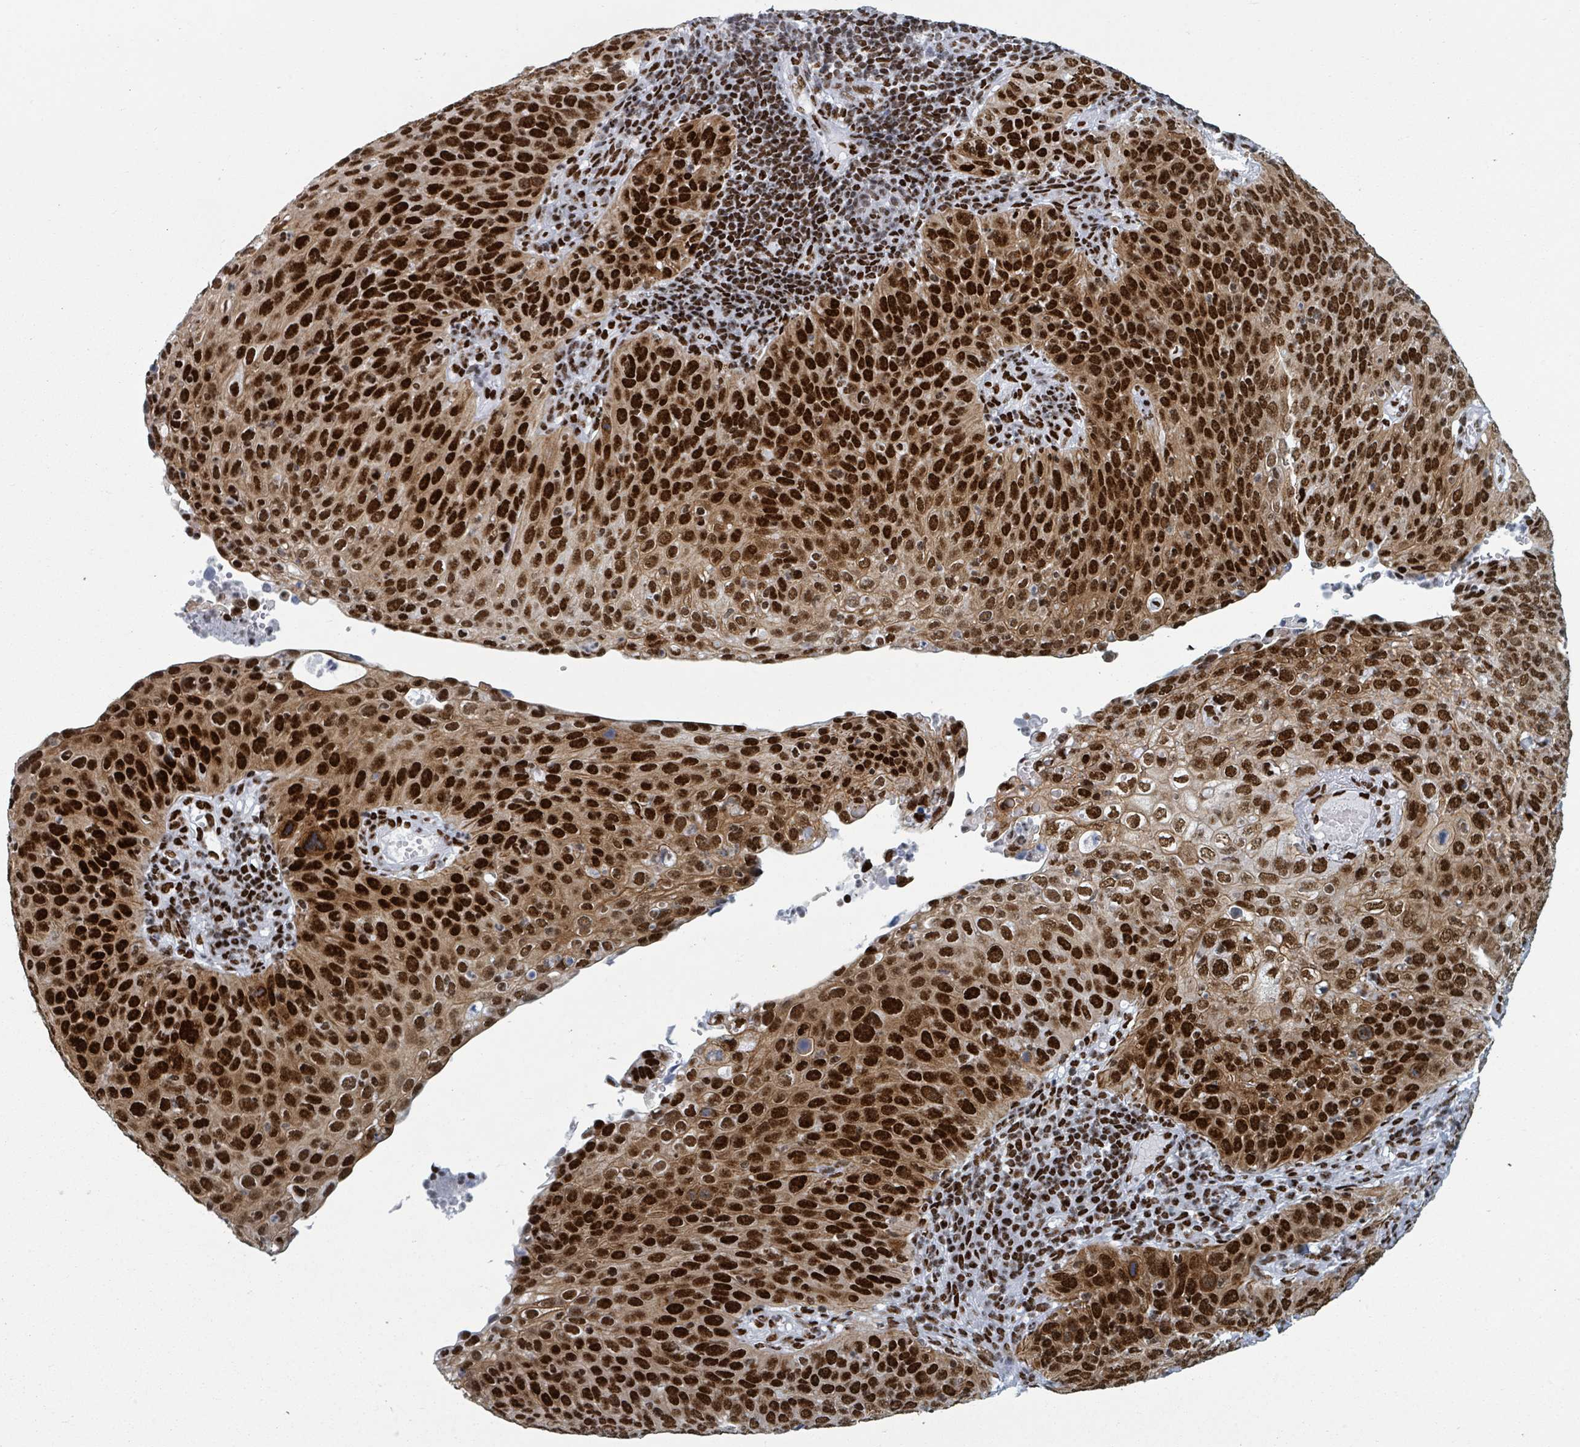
{"staining": {"intensity": "strong", "quantity": ">75%", "location": "nuclear"}, "tissue": "cervical cancer", "cell_type": "Tumor cells", "image_type": "cancer", "snomed": [{"axis": "morphology", "description": "Squamous cell carcinoma, NOS"}, {"axis": "topography", "description": "Cervix"}], "caption": "A brown stain labels strong nuclear staining of a protein in cervical cancer (squamous cell carcinoma) tumor cells.", "gene": "DHX16", "patient": {"sex": "female", "age": 36}}